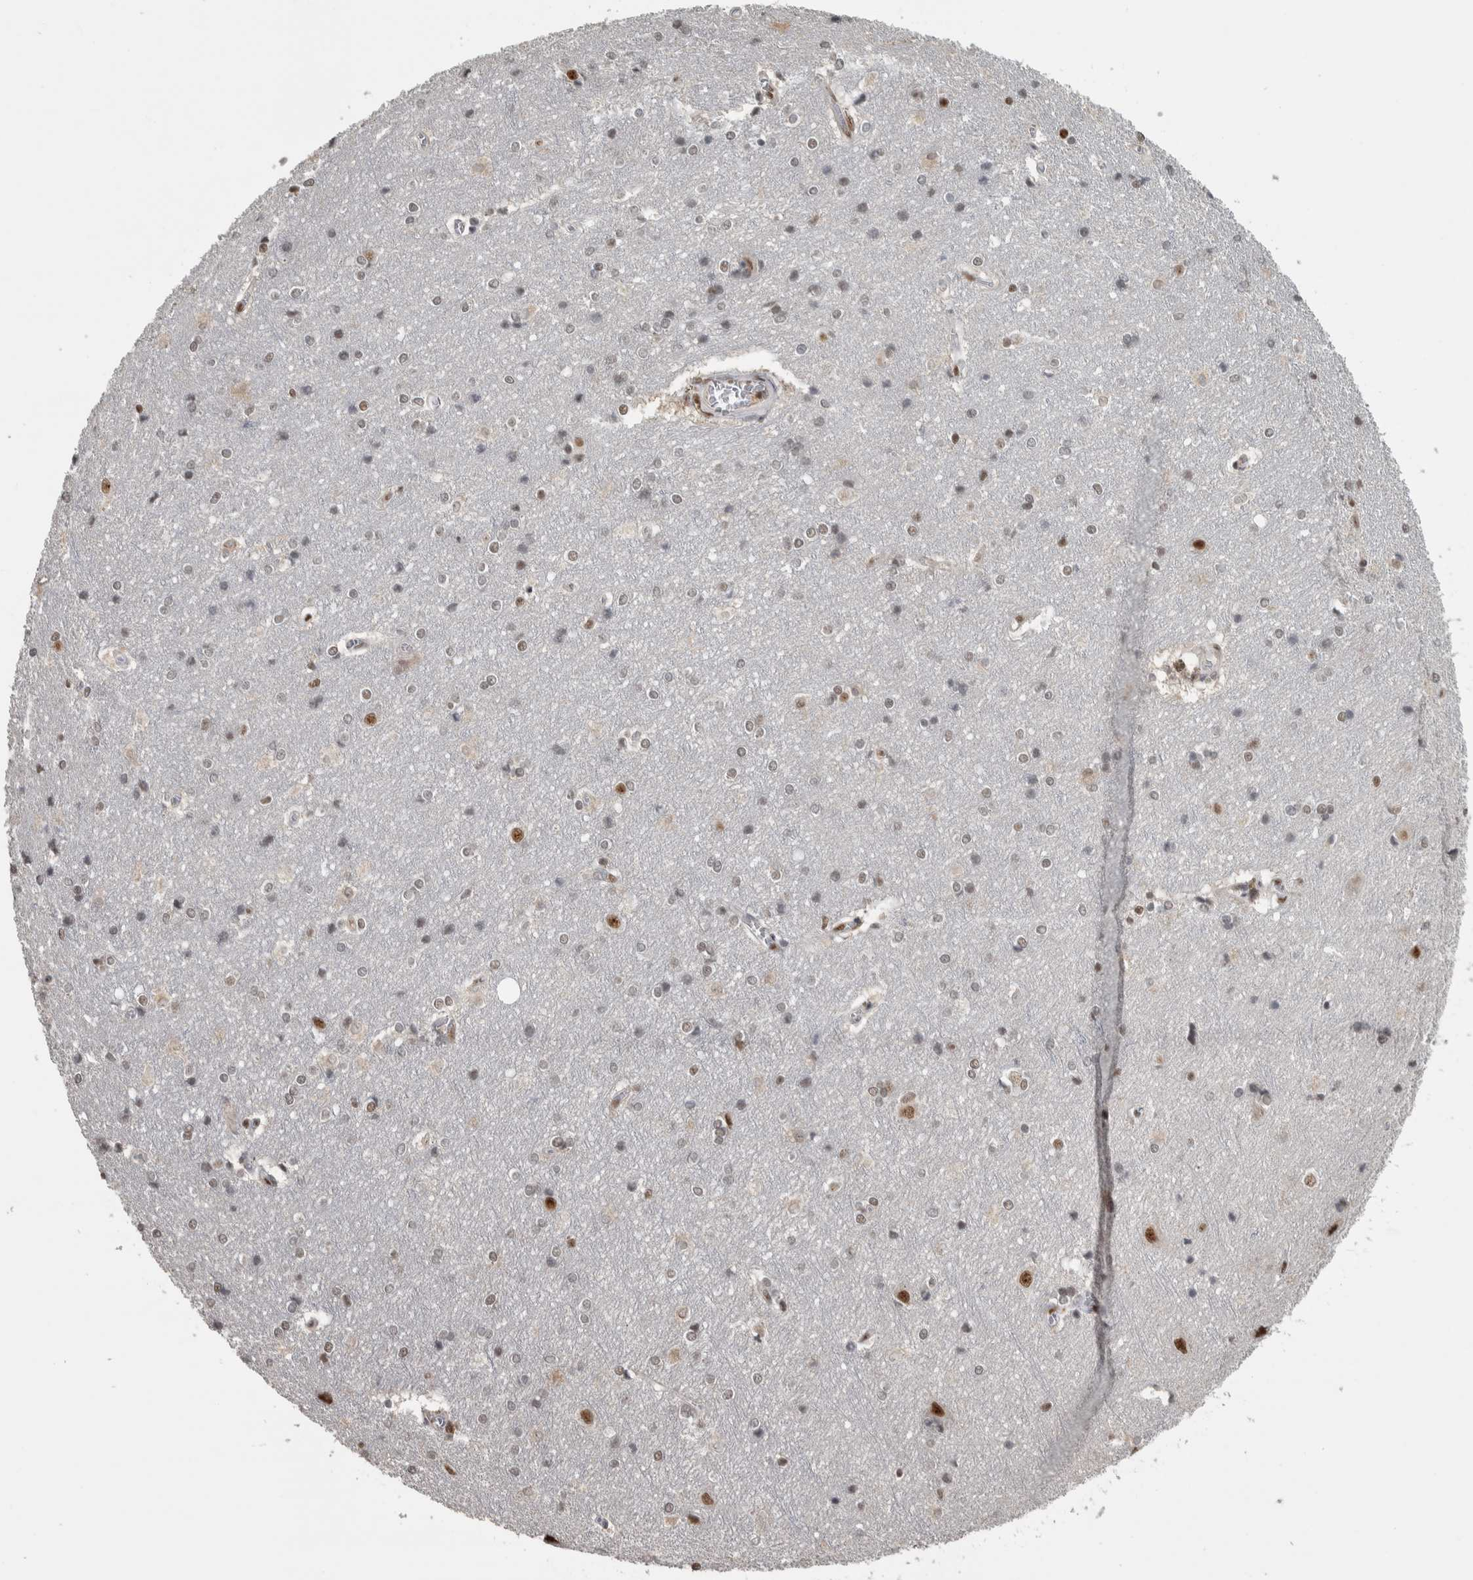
{"staining": {"intensity": "weak", "quantity": "25%-75%", "location": "nuclear"}, "tissue": "cerebral cortex", "cell_type": "Endothelial cells", "image_type": "normal", "snomed": [{"axis": "morphology", "description": "Normal tissue, NOS"}, {"axis": "topography", "description": "Cerebral cortex"}], "caption": "Immunohistochemistry (IHC) histopathology image of unremarkable cerebral cortex: cerebral cortex stained using IHC shows low levels of weak protein expression localized specifically in the nuclear of endothelial cells, appearing as a nuclear brown color.", "gene": "DDX42", "patient": {"sex": "male", "age": 54}}